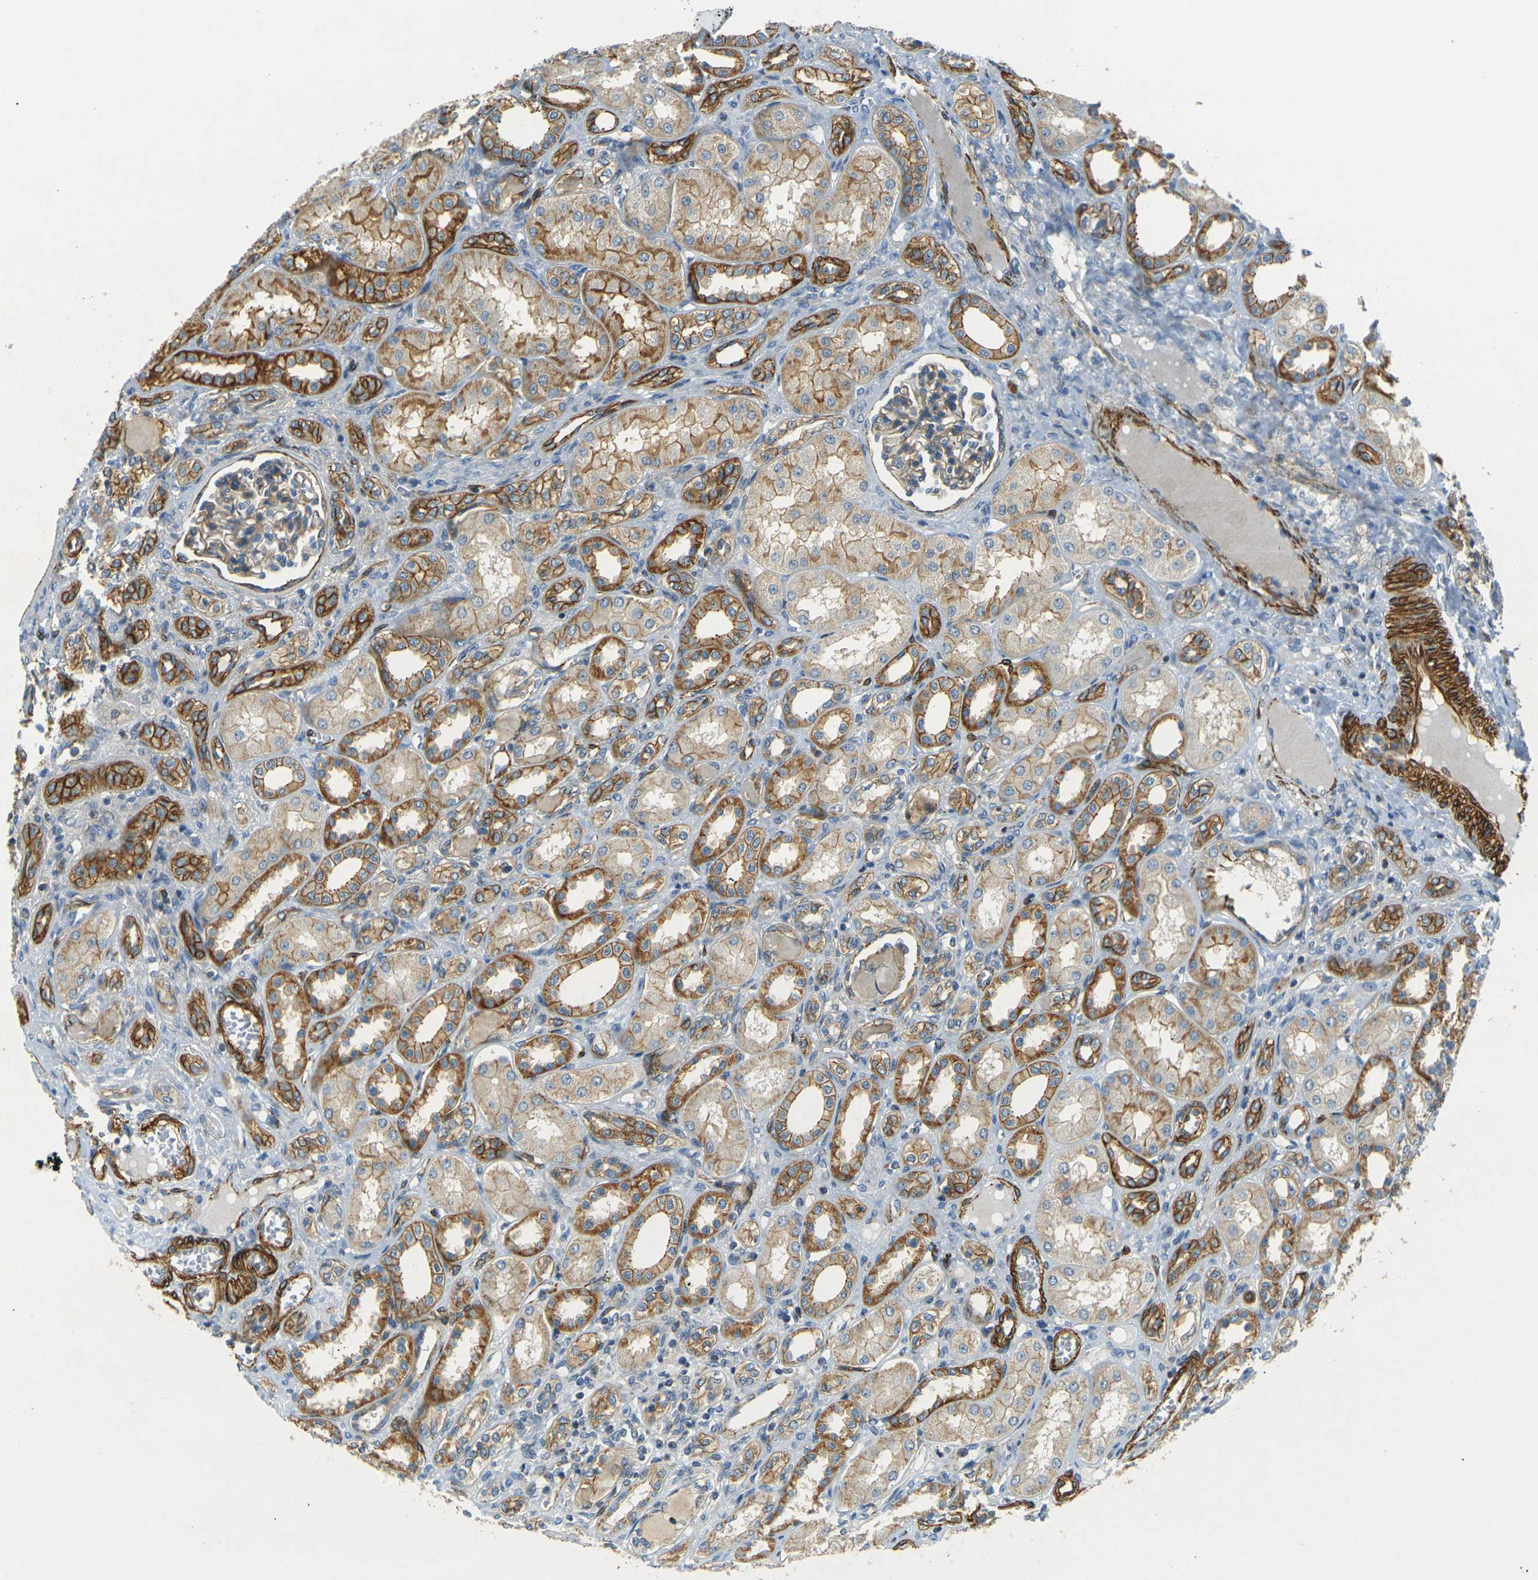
{"staining": {"intensity": "weak", "quantity": "25%-75%", "location": "cytoplasmic/membranous"}, "tissue": "kidney", "cell_type": "Cells in glomeruli", "image_type": "normal", "snomed": [{"axis": "morphology", "description": "Normal tissue, NOS"}, {"axis": "topography", "description": "Kidney"}], "caption": "Kidney stained with DAB immunohistochemistry (IHC) demonstrates low levels of weak cytoplasmic/membranous positivity in about 25%-75% of cells in glomeruli. (IHC, brightfield microscopy, high magnification).", "gene": "EPHA7", "patient": {"sex": "male", "age": 7}}